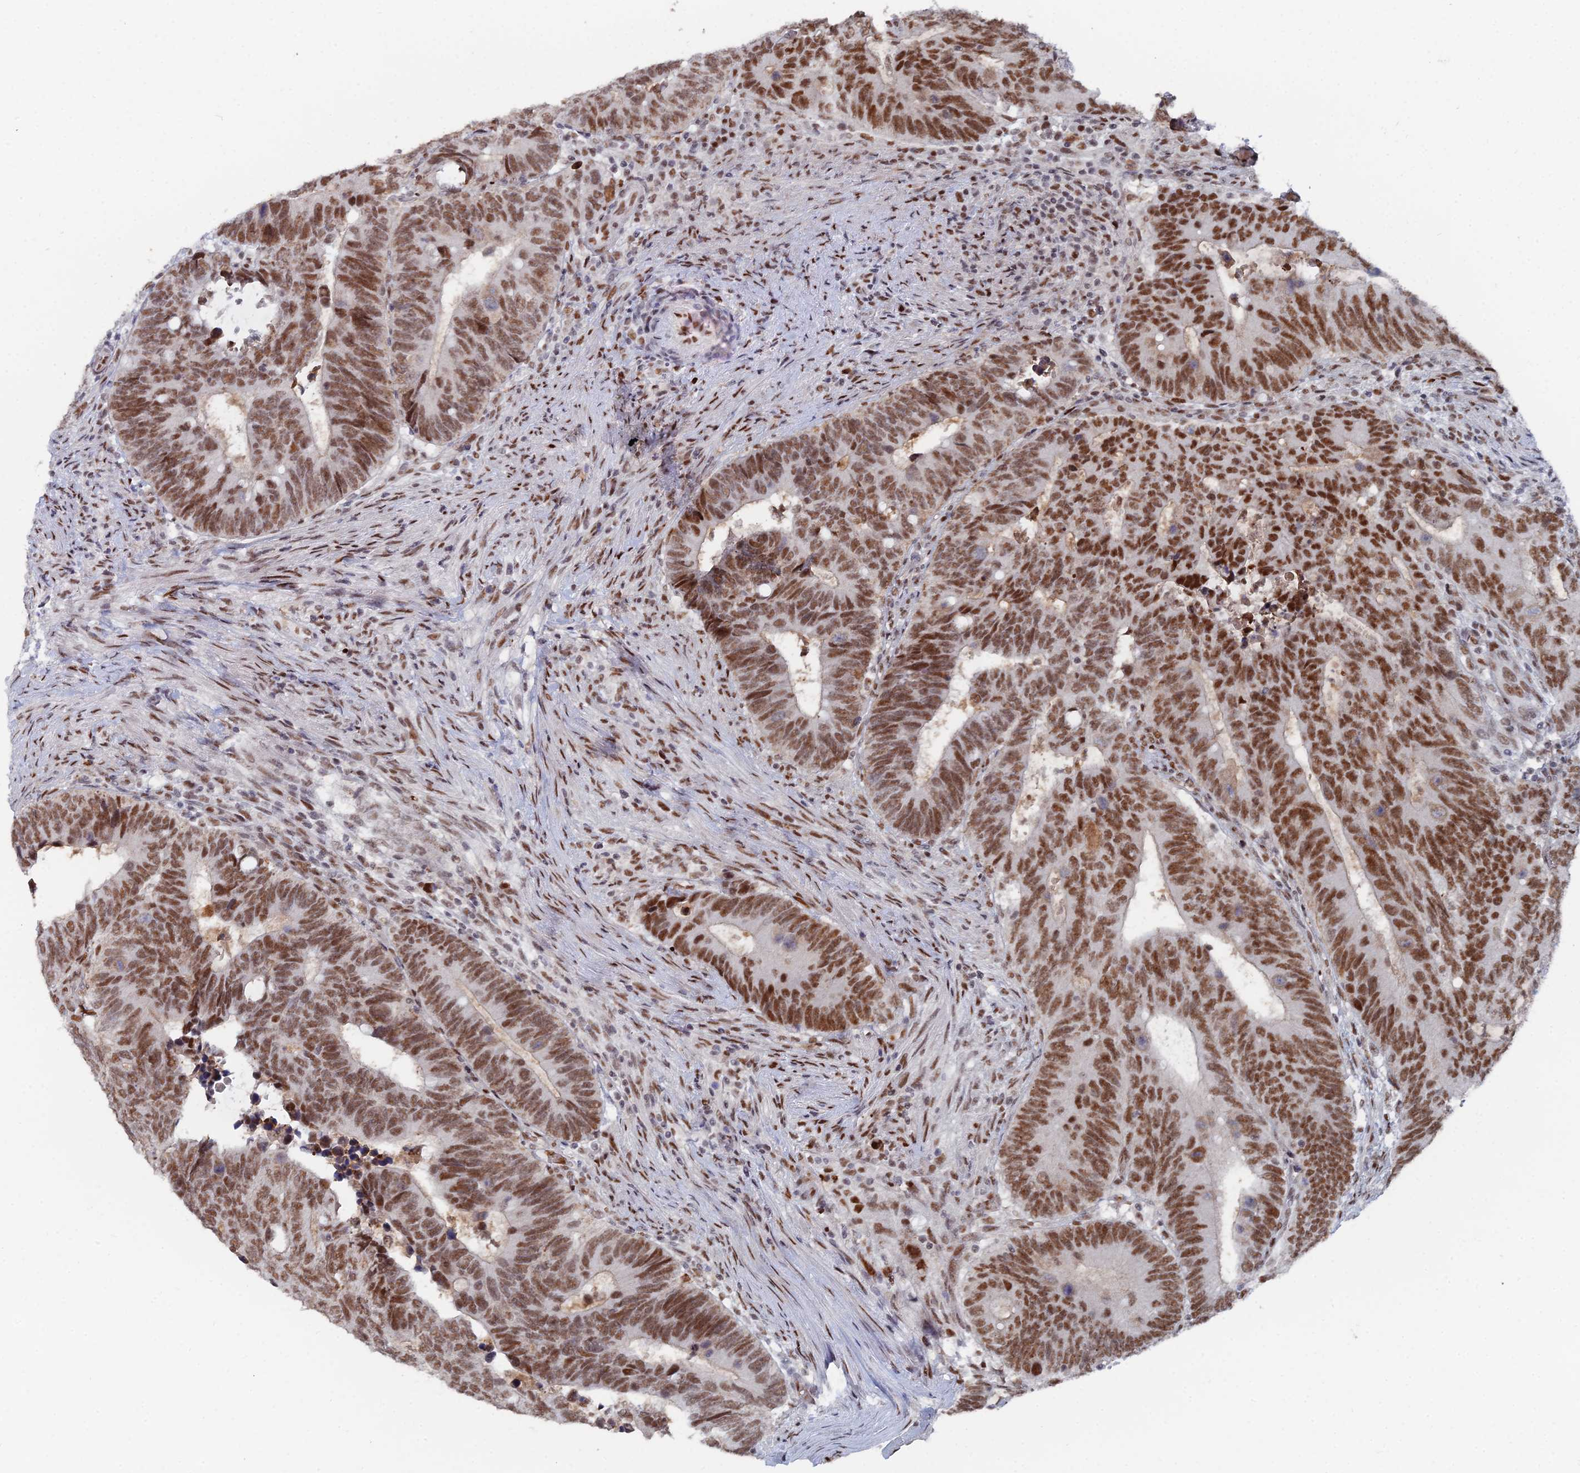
{"staining": {"intensity": "moderate", "quantity": ">75%", "location": "nuclear"}, "tissue": "colorectal cancer", "cell_type": "Tumor cells", "image_type": "cancer", "snomed": [{"axis": "morphology", "description": "Adenocarcinoma, NOS"}, {"axis": "topography", "description": "Colon"}], "caption": "Human colorectal adenocarcinoma stained for a protein (brown) reveals moderate nuclear positive positivity in approximately >75% of tumor cells.", "gene": "GSC2", "patient": {"sex": "male", "age": 87}}